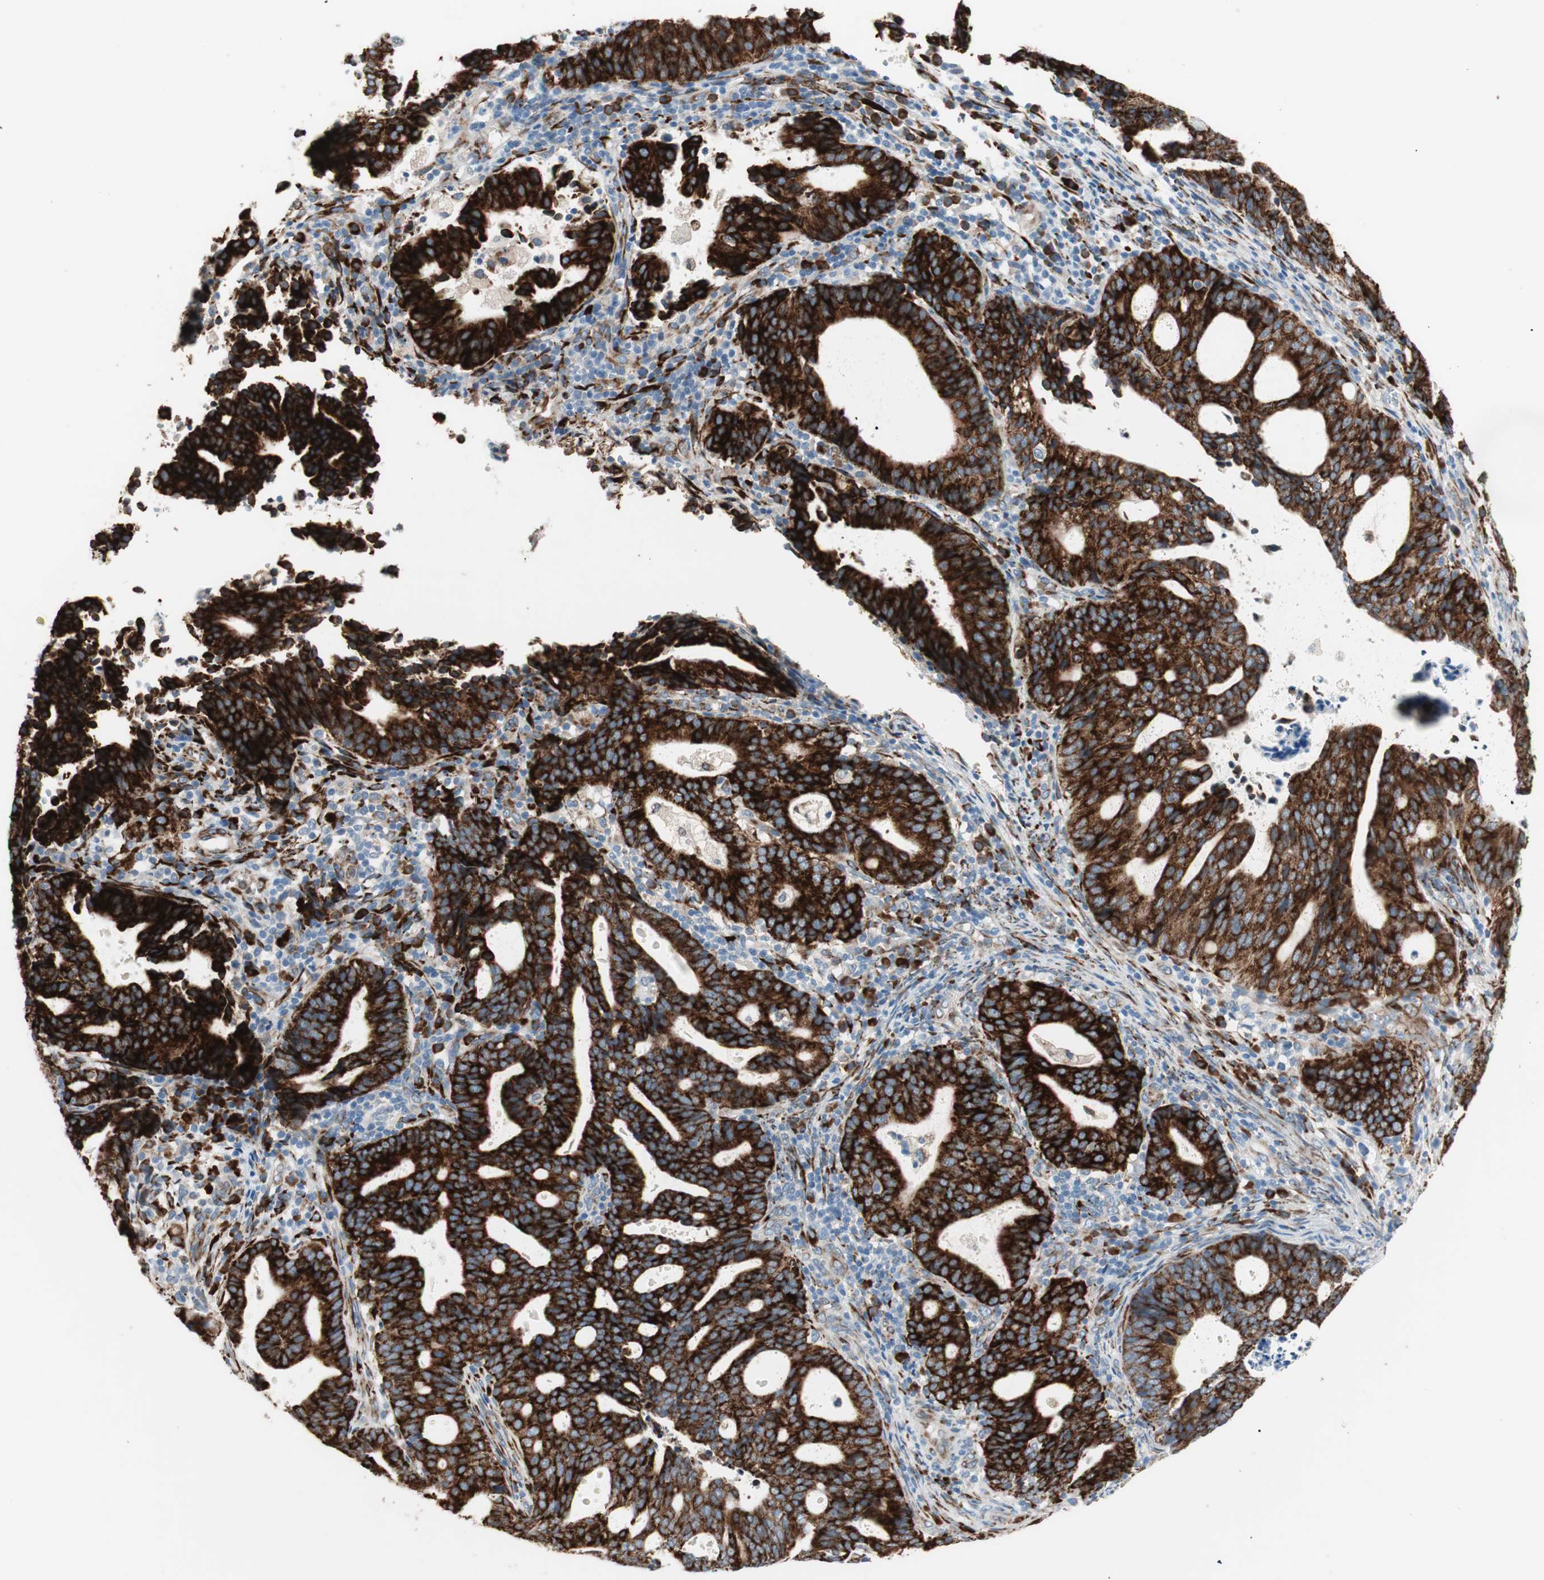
{"staining": {"intensity": "strong", "quantity": ">75%", "location": "cytoplasmic/membranous"}, "tissue": "endometrial cancer", "cell_type": "Tumor cells", "image_type": "cancer", "snomed": [{"axis": "morphology", "description": "Adenocarcinoma, NOS"}, {"axis": "topography", "description": "Uterus"}], "caption": "Human endometrial adenocarcinoma stained with a brown dye shows strong cytoplasmic/membranous positive staining in about >75% of tumor cells.", "gene": "P4HTM", "patient": {"sex": "female", "age": 83}}